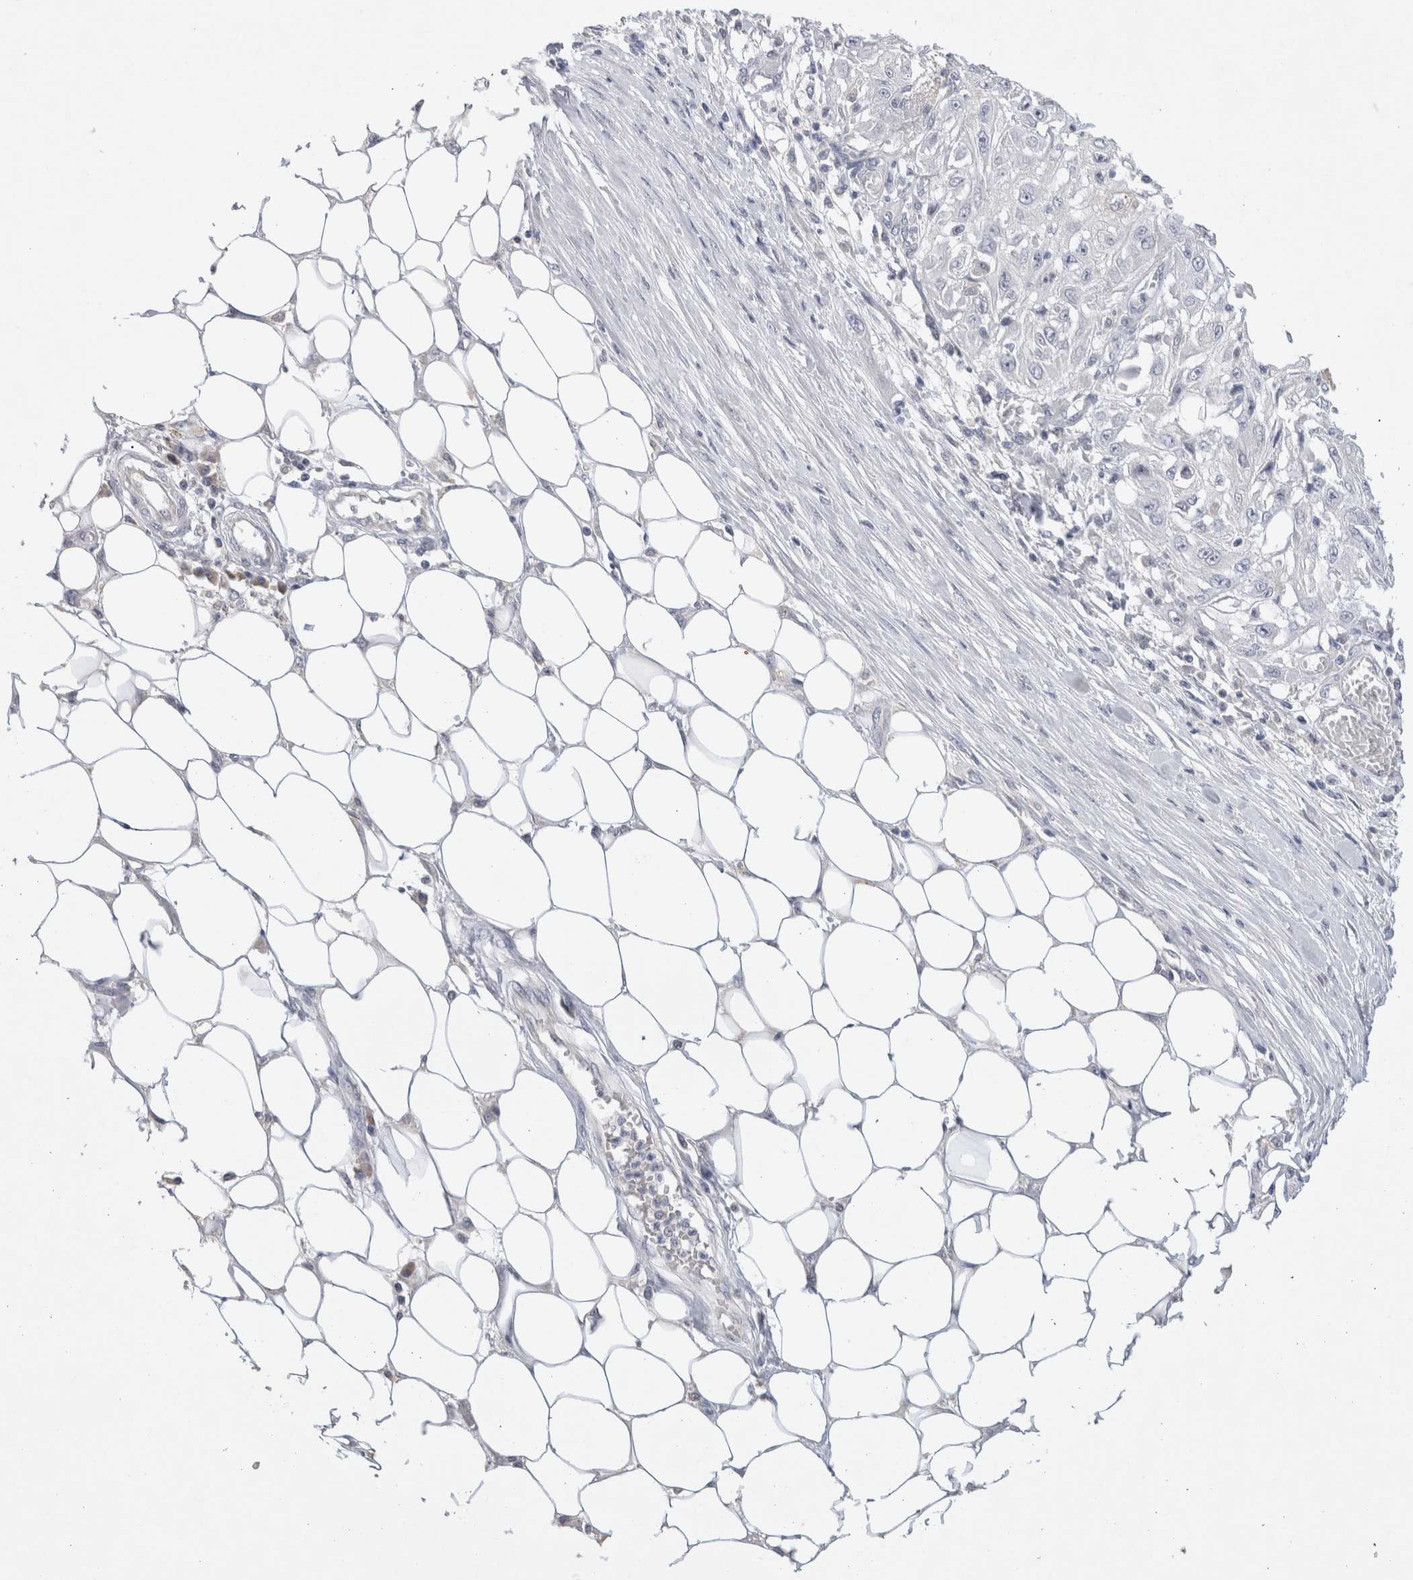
{"staining": {"intensity": "negative", "quantity": "none", "location": "none"}, "tissue": "skin cancer", "cell_type": "Tumor cells", "image_type": "cancer", "snomed": [{"axis": "morphology", "description": "Squamous cell carcinoma, NOS"}, {"axis": "morphology", "description": "Squamous cell carcinoma, metastatic, NOS"}, {"axis": "topography", "description": "Skin"}, {"axis": "topography", "description": "Lymph node"}], "caption": "Immunohistochemistry (IHC) micrograph of human squamous cell carcinoma (skin) stained for a protein (brown), which demonstrates no expression in tumor cells.", "gene": "GAS1", "patient": {"sex": "male", "age": 75}}